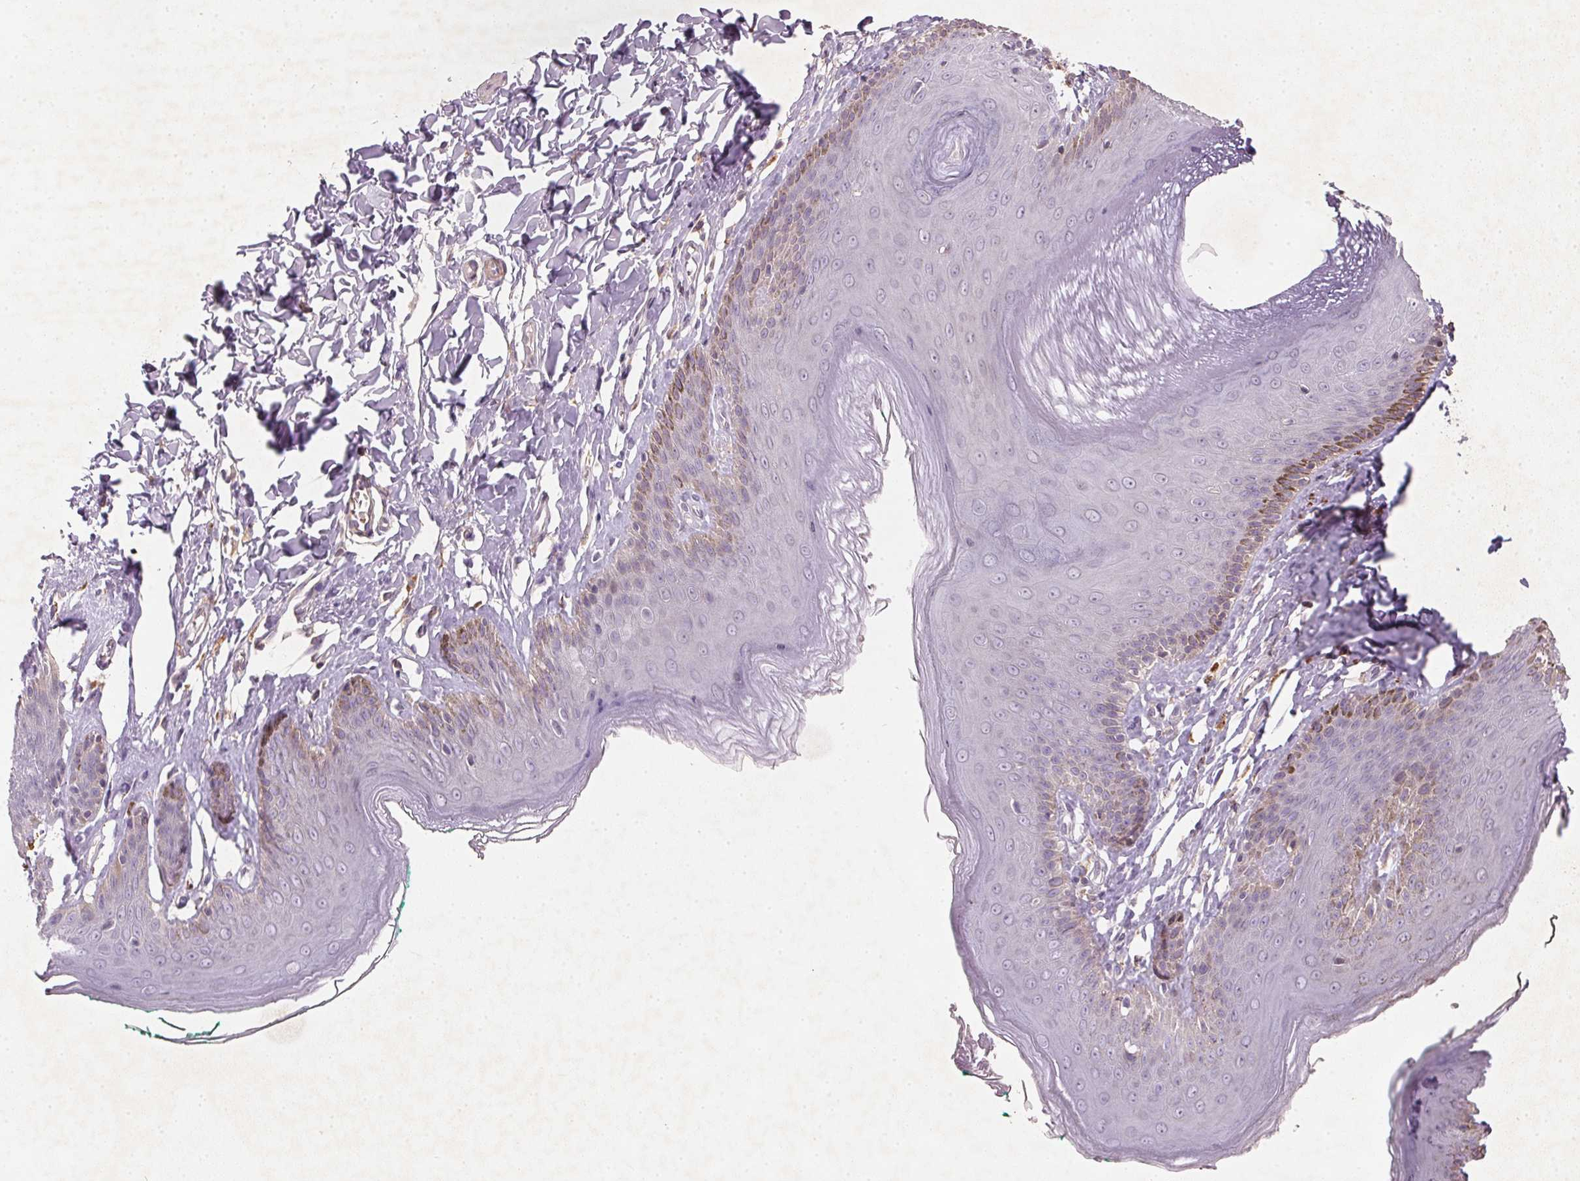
{"staining": {"intensity": "moderate", "quantity": "<25%", "location": "cytoplasmic/membranous"}, "tissue": "skin", "cell_type": "Epidermal cells", "image_type": "normal", "snomed": [{"axis": "morphology", "description": "Normal tissue, NOS"}, {"axis": "topography", "description": "Vulva"}, {"axis": "topography", "description": "Peripheral nerve tissue"}], "caption": "Protein expression by immunohistochemistry (IHC) reveals moderate cytoplasmic/membranous staining in approximately <25% of epidermal cells in normal skin.", "gene": "KCNK15", "patient": {"sex": "female", "age": 66}}